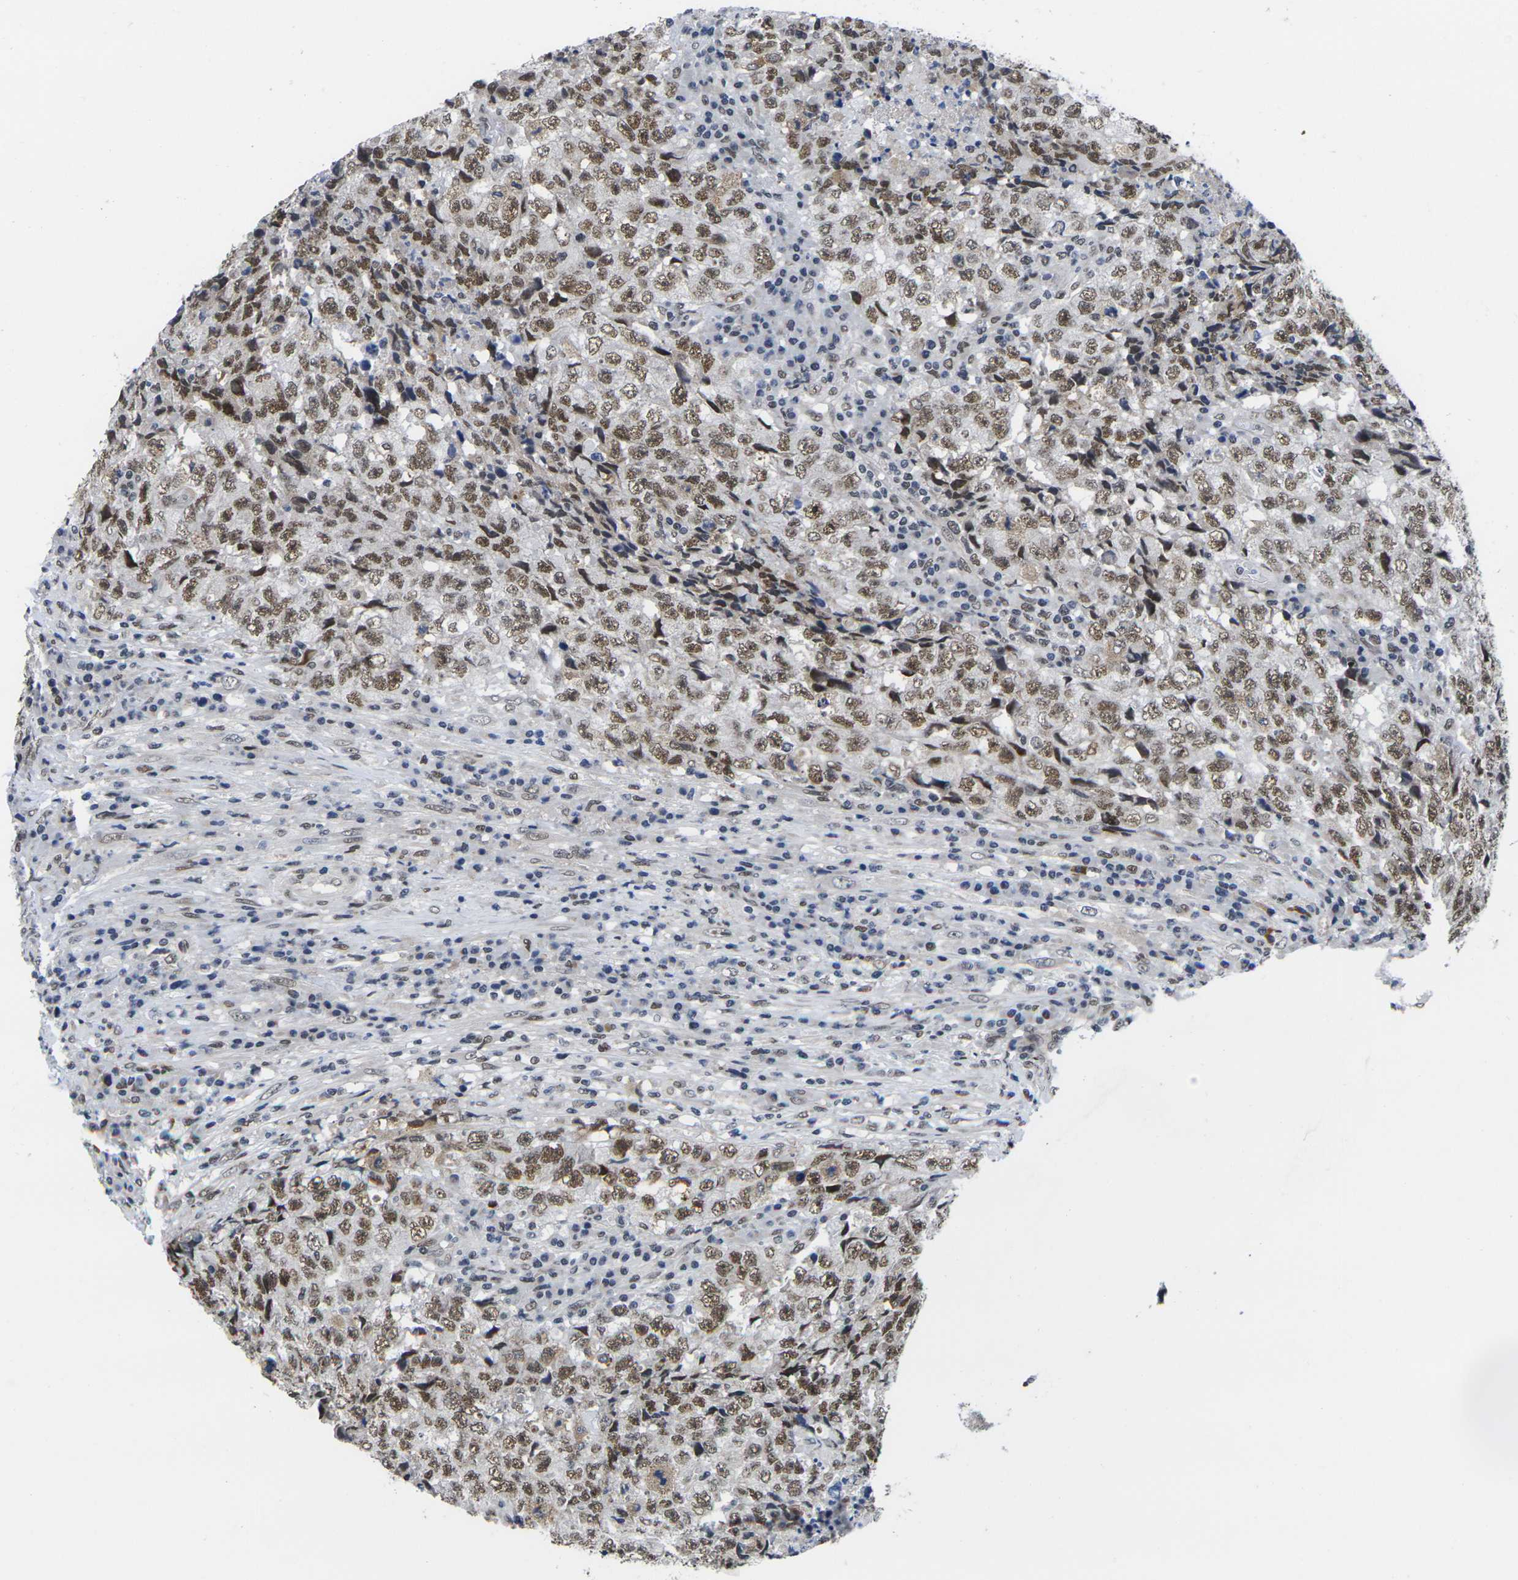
{"staining": {"intensity": "moderate", "quantity": ">75%", "location": "nuclear"}, "tissue": "testis cancer", "cell_type": "Tumor cells", "image_type": "cancer", "snomed": [{"axis": "morphology", "description": "Necrosis, NOS"}, {"axis": "morphology", "description": "Carcinoma, Embryonal, NOS"}, {"axis": "topography", "description": "Testis"}], "caption": "This histopathology image reveals testis cancer stained with immunohistochemistry to label a protein in brown. The nuclear of tumor cells show moderate positivity for the protein. Nuclei are counter-stained blue.", "gene": "RBM7", "patient": {"sex": "male", "age": 19}}